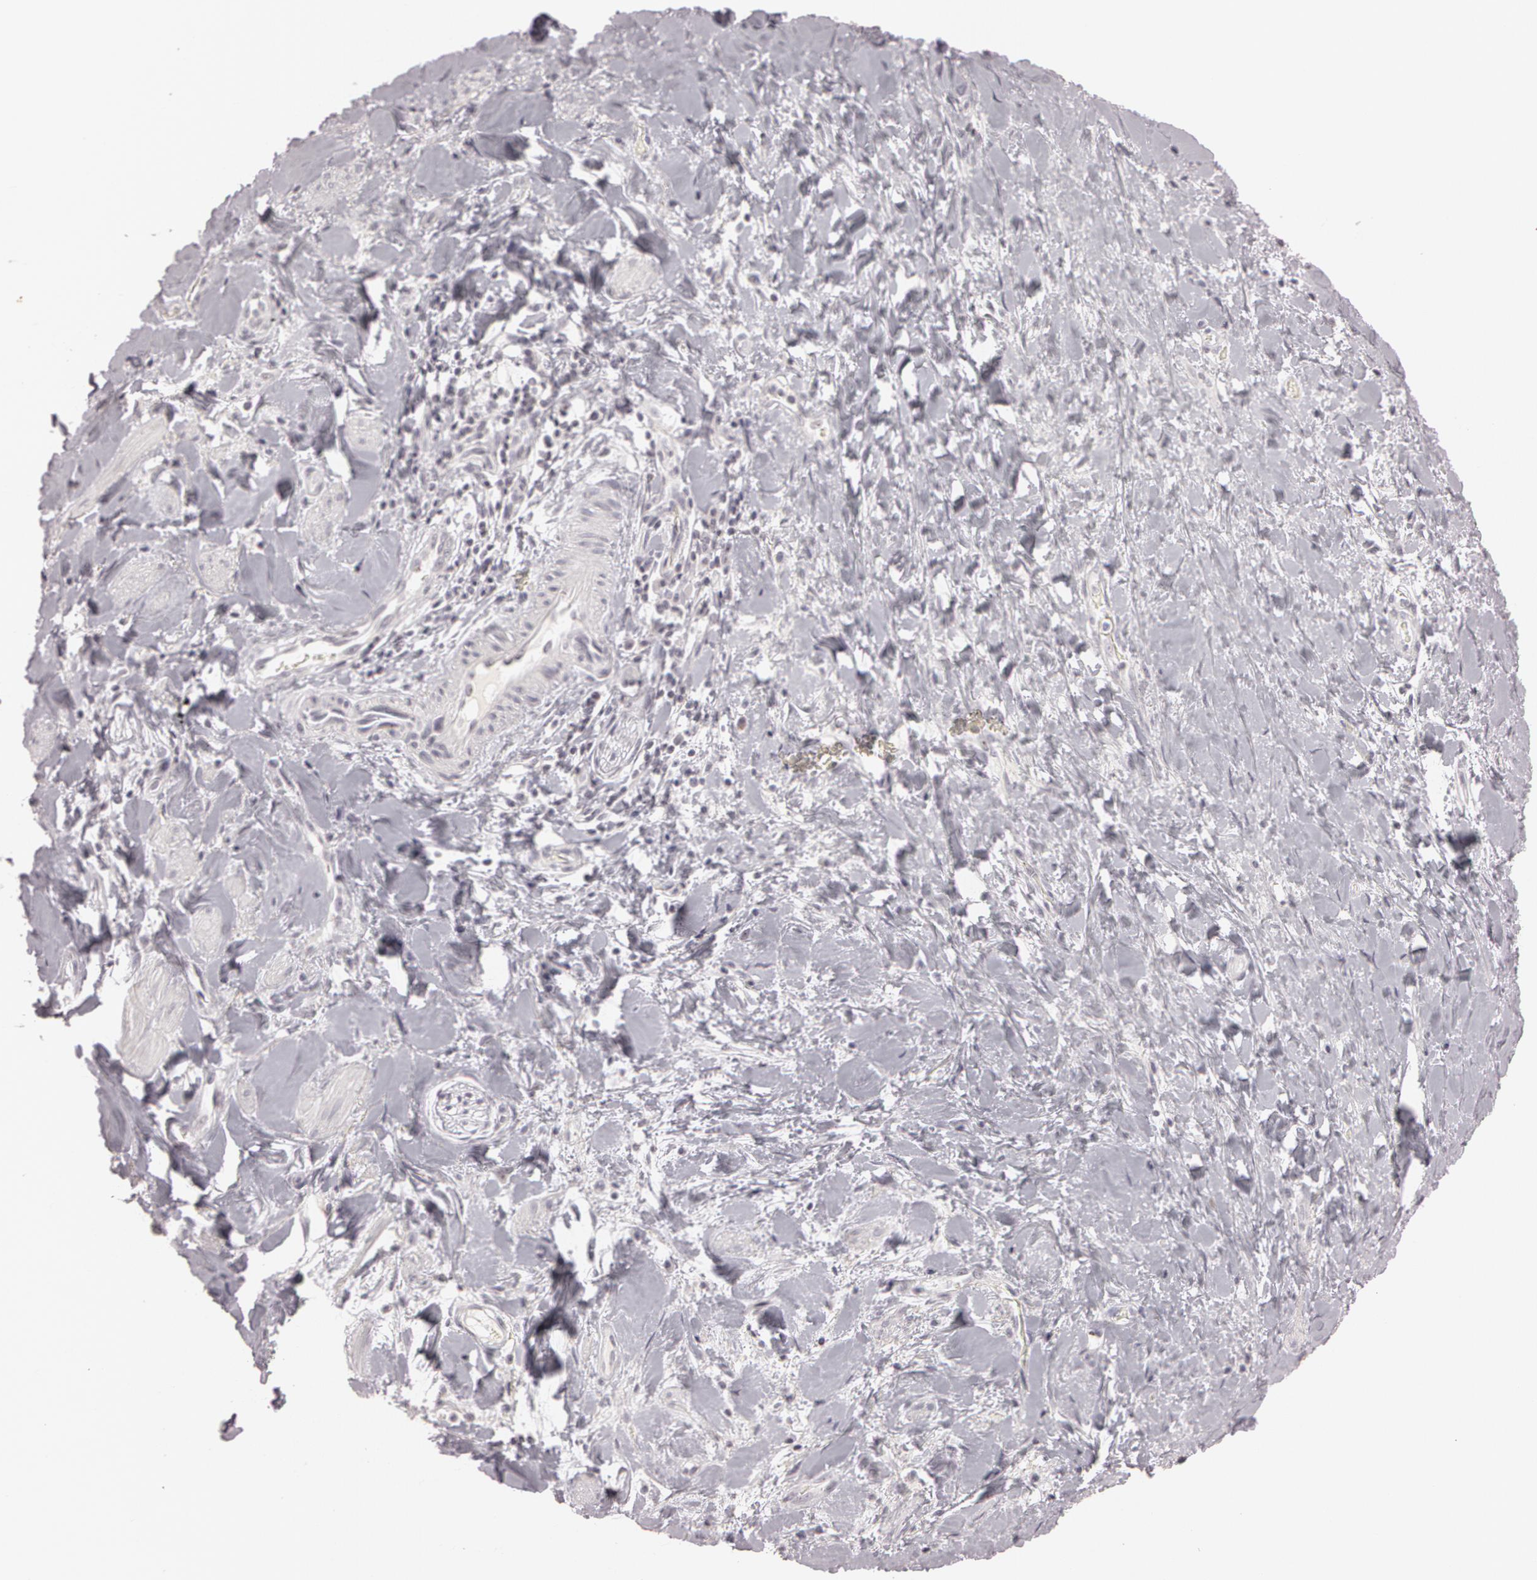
{"staining": {"intensity": "moderate", "quantity": "25%-75%", "location": "nuclear"}, "tissue": "liver cancer", "cell_type": "Tumor cells", "image_type": "cancer", "snomed": [{"axis": "morphology", "description": "Cholangiocarcinoma"}, {"axis": "topography", "description": "Liver"}], "caption": "DAB (3,3'-diaminobenzidine) immunohistochemical staining of human liver cholangiocarcinoma exhibits moderate nuclear protein expression in approximately 25%-75% of tumor cells.", "gene": "FBL", "patient": {"sex": "female", "age": 65}}